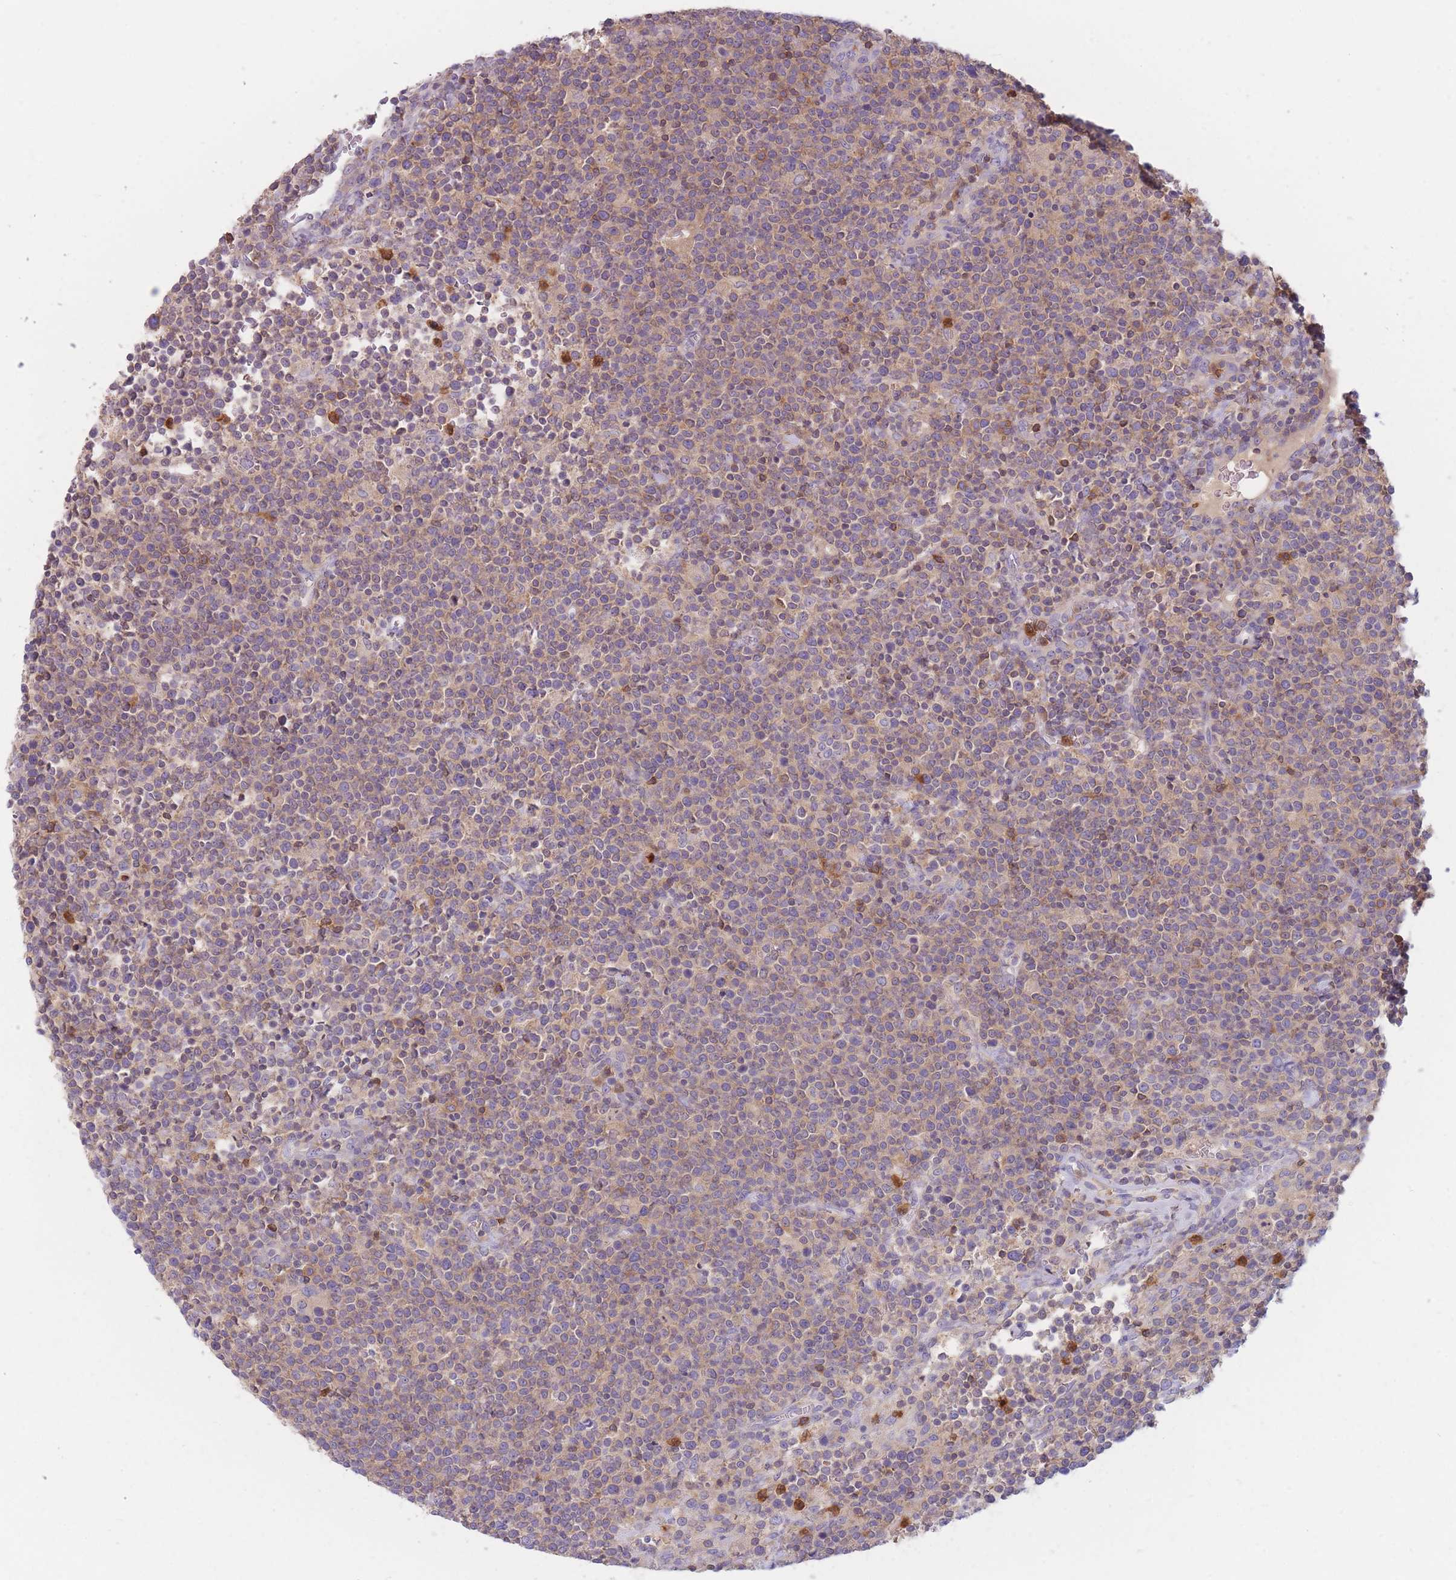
{"staining": {"intensity": "weak", "quantity": "25%-75%", "location": "cytoplasmic/membranous"}, "tissue": "lymphoma", "cell_type": "Tumor cells", "image_type": "cancer", "snomed": [{"axis": "morphology", "description": "Malignant lymphoma, non-Hodgkin's type, High grade"}, {"axis": "topography", "description": "Lymph node"}], "caption": "A high-resolution image shows immunohistochemistry staining of high-grade malignant lymphoma, non-Hodgkin's type, which shows weak cytoplasmic/membranous positivity in approximately 25%-75% of tumor cells.", "gene": "ST3GAL4", "patient": {"sex": "male", "age": 61}}